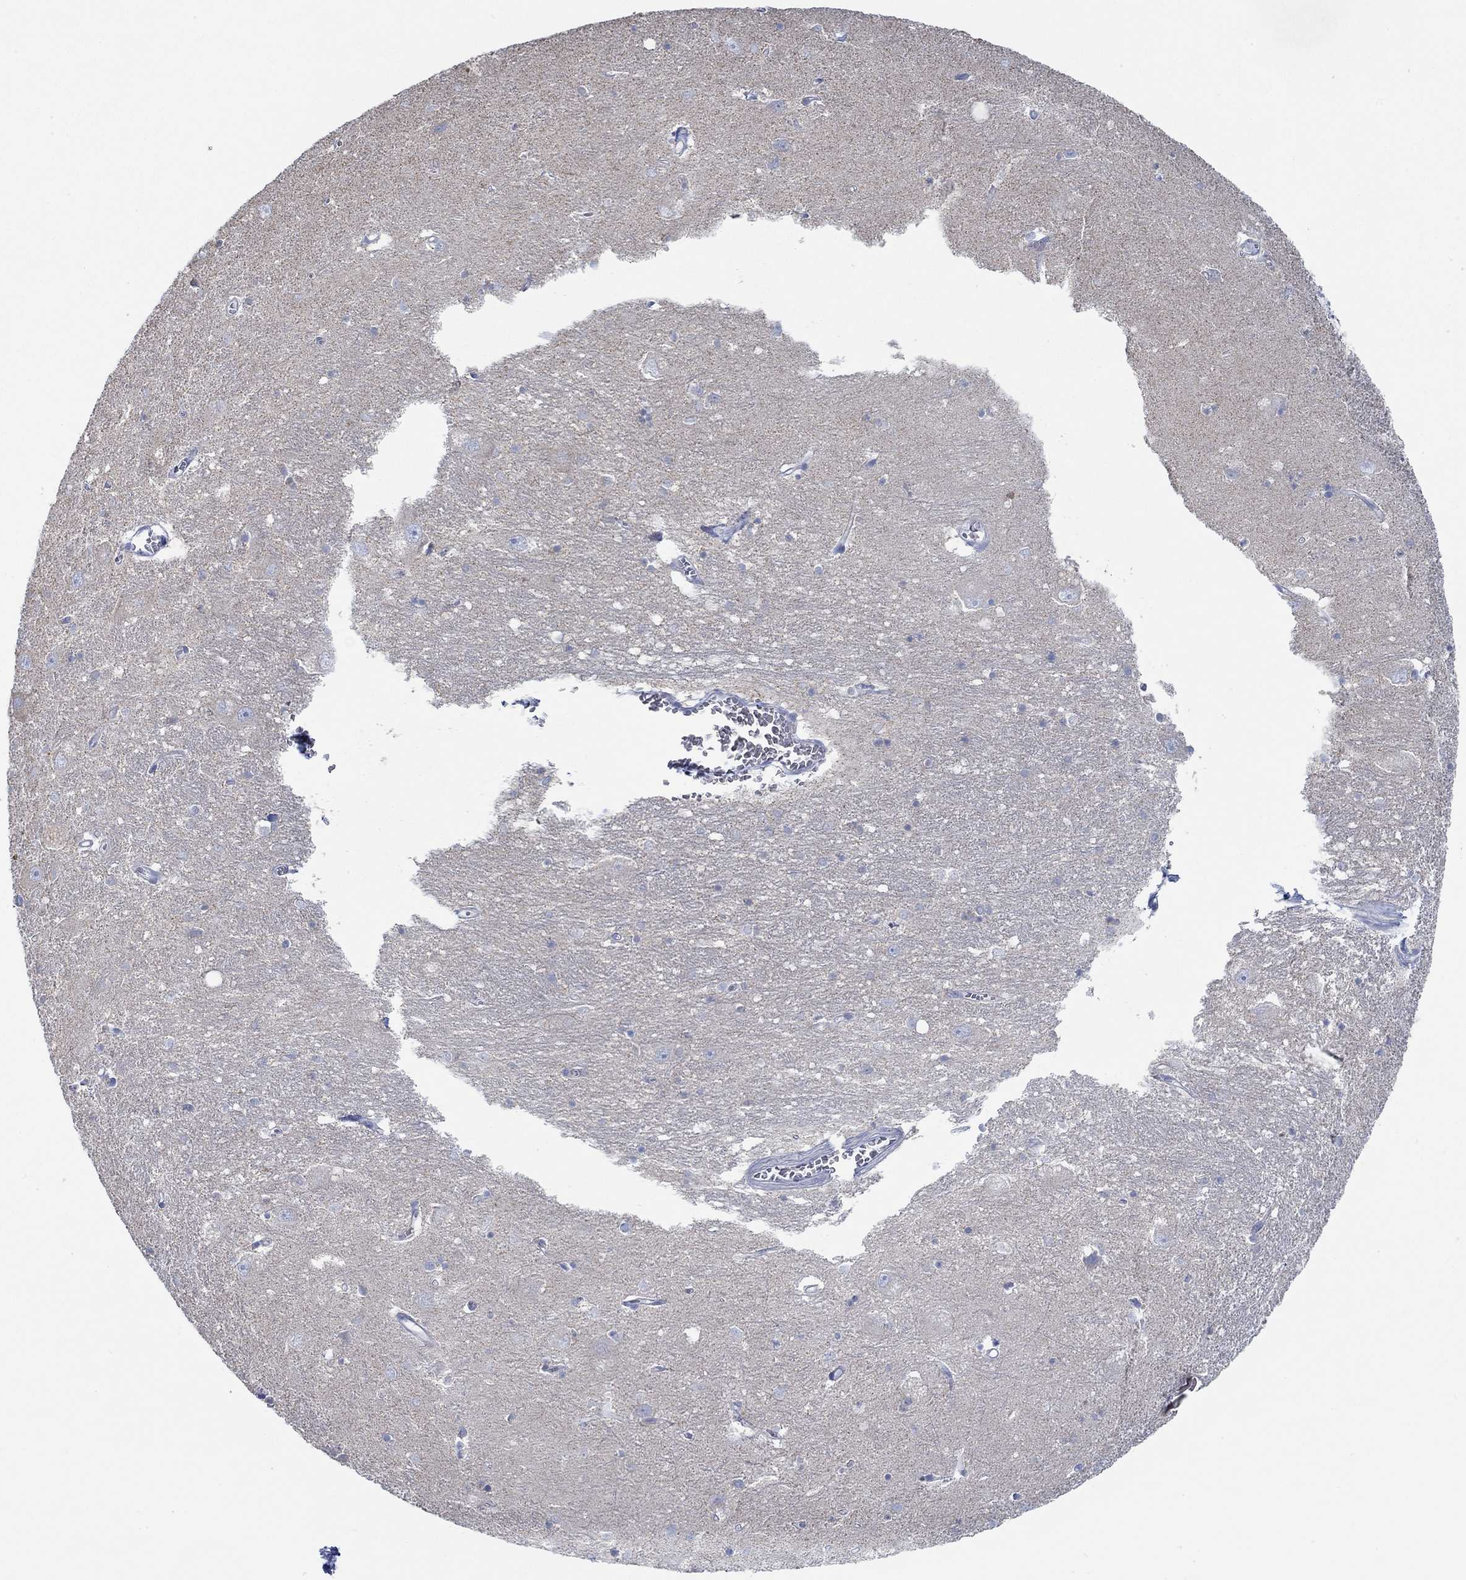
{"staining": {"intensity": "negative", "quantity": "none", "location": "none"}, "tissue": "caudate", "cell_type": "Glial cells", "image_type": "normal", "snomed": [{"axis": "morphology", "description": "Normal tissue, NOS"}, {"axis": "topography", "description": "Lateral ventricle wall"}], "caption": "Normal caudate was stained to show a protein in brown. There is no significant positivity in glial cells. (DAB IHC with hematoxylin counter stain).", "gene": "GLOD5", "patient": {"sex": "male", "age": 54}}